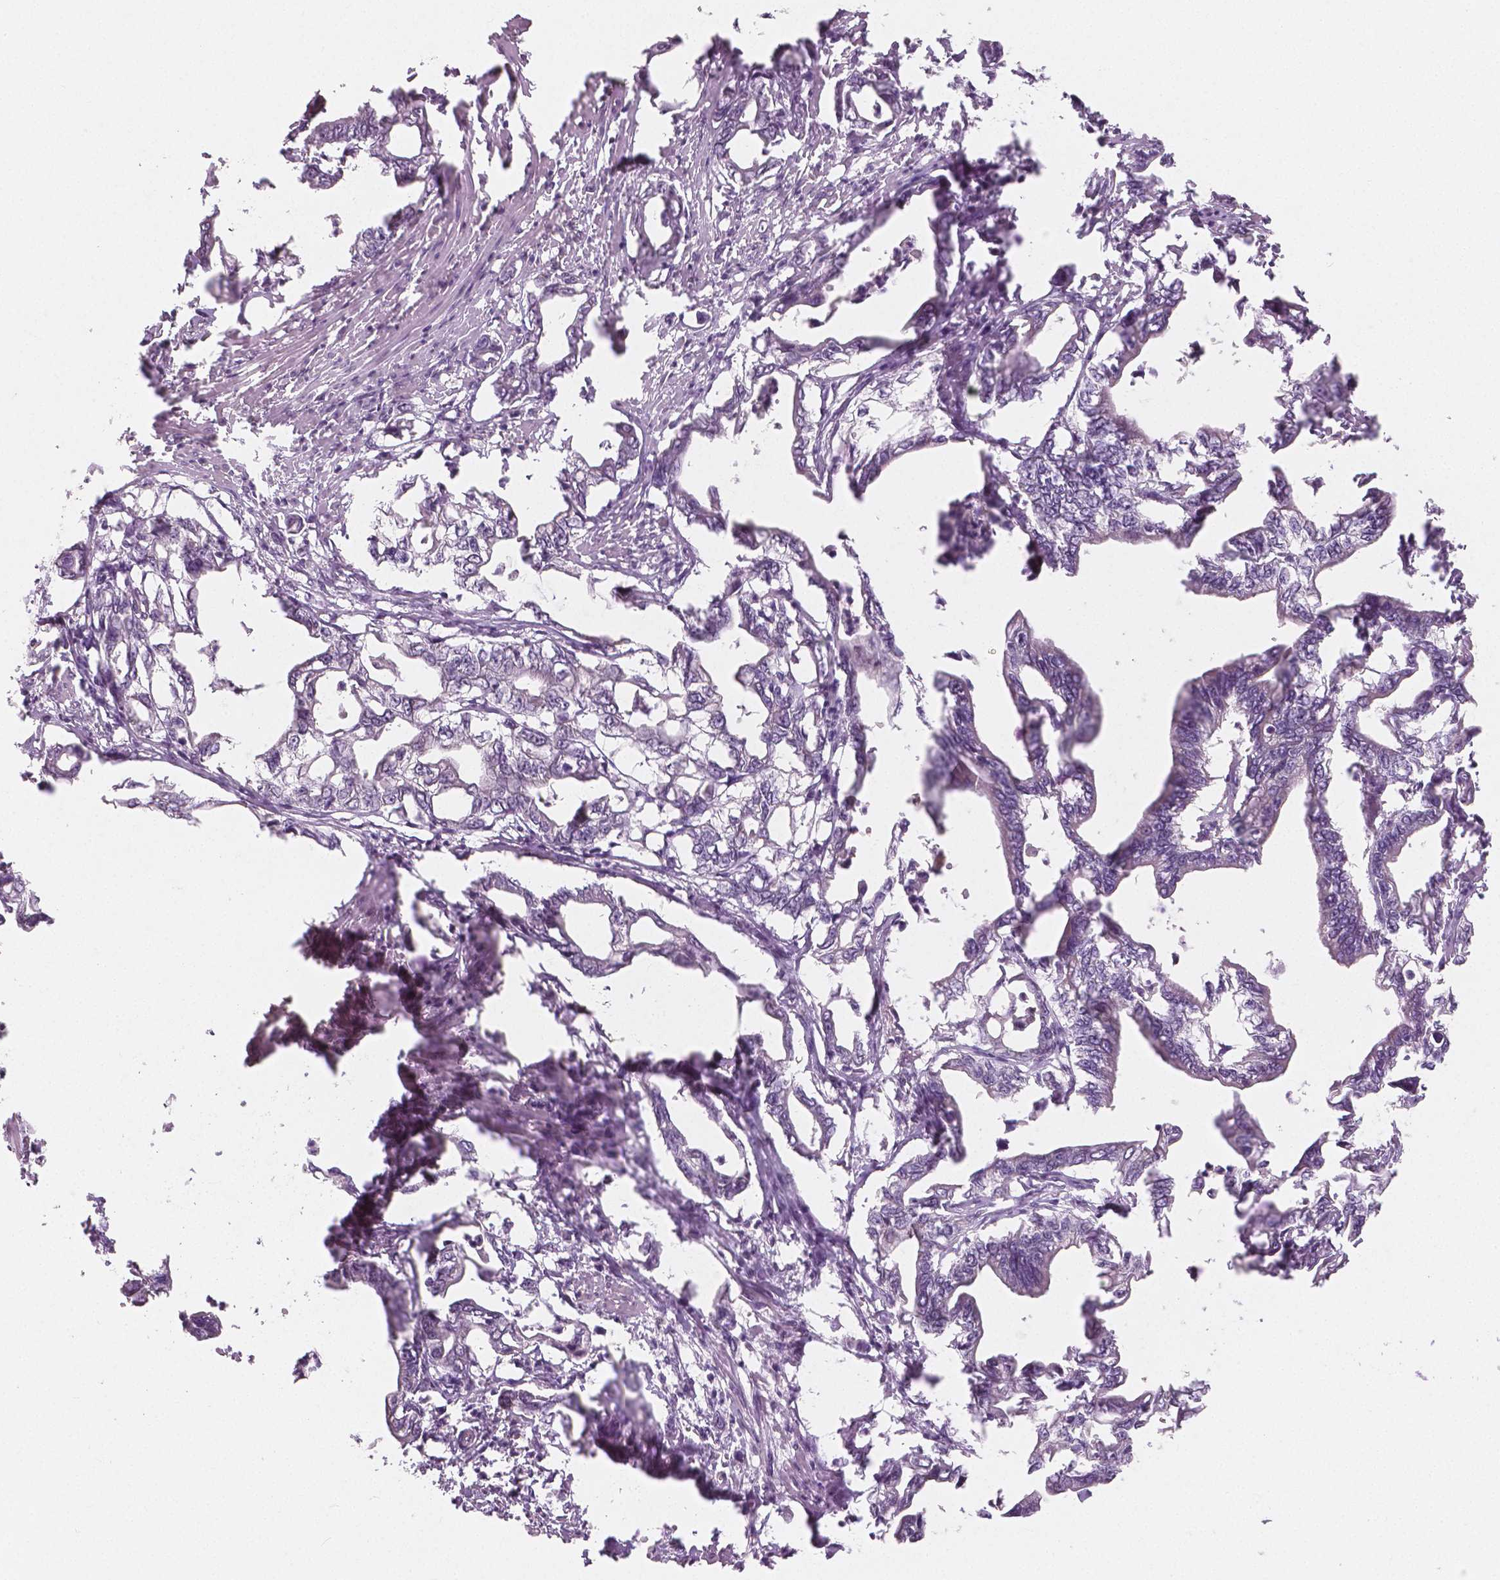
{"staining": {"intensity": "negative", "quantity": "none", "location": "none"}, "tissue": "pancreatic cancer", "cell_type": "Tumor cells", "image_type": "cancer", "snomed": [{"axis": "morphology", "description": "Adenocarcinoma, NOS"}, {"axis": "topography", "description": "Pancreas"}], "caption": "A high-resolution micrograph shows IHC staining of pancreatic cancer, which exhibits no significant staining in tumor cells.", "gene": "RNASE7", "patient": {"sex": "male", "age": 61}}